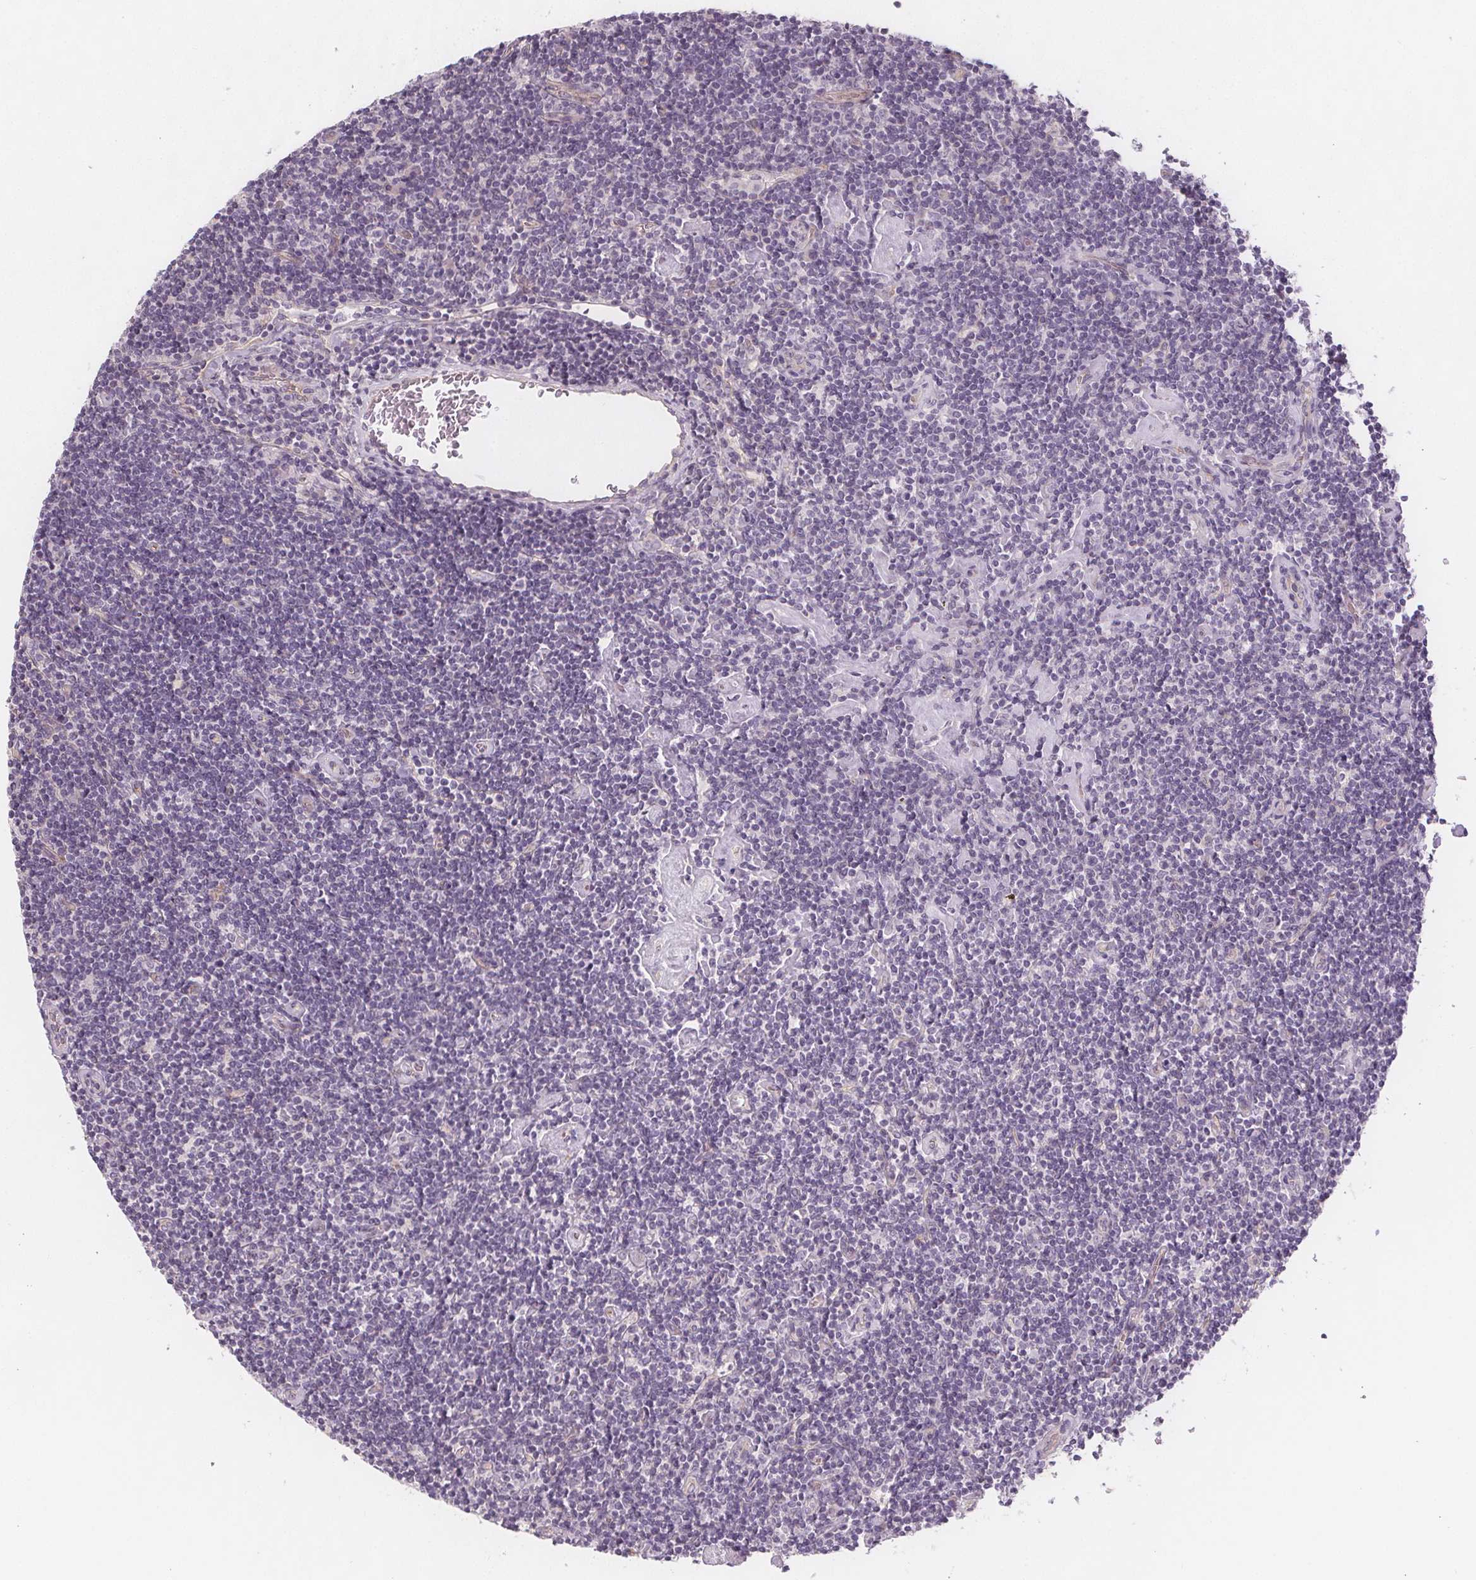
{"staining": {"intensity": "negative", "quantity": "none", "location": "none"}, "tissue": "lymphoma", "cell_type": "Tumor cells", "image_type": "cancer", "snomed": [{"axis": "morphology", "description": "Hodgkin's disease, NOS"}, {"axis": "topography", "description": "Lymph node"}], "caption": "A high-resolution photomicrograph shows IHC staining of lymphoma, which displays no significant staining in tumor cells.", "gene": "VNN1", "patient": {"sex": "male", "age": 40}}